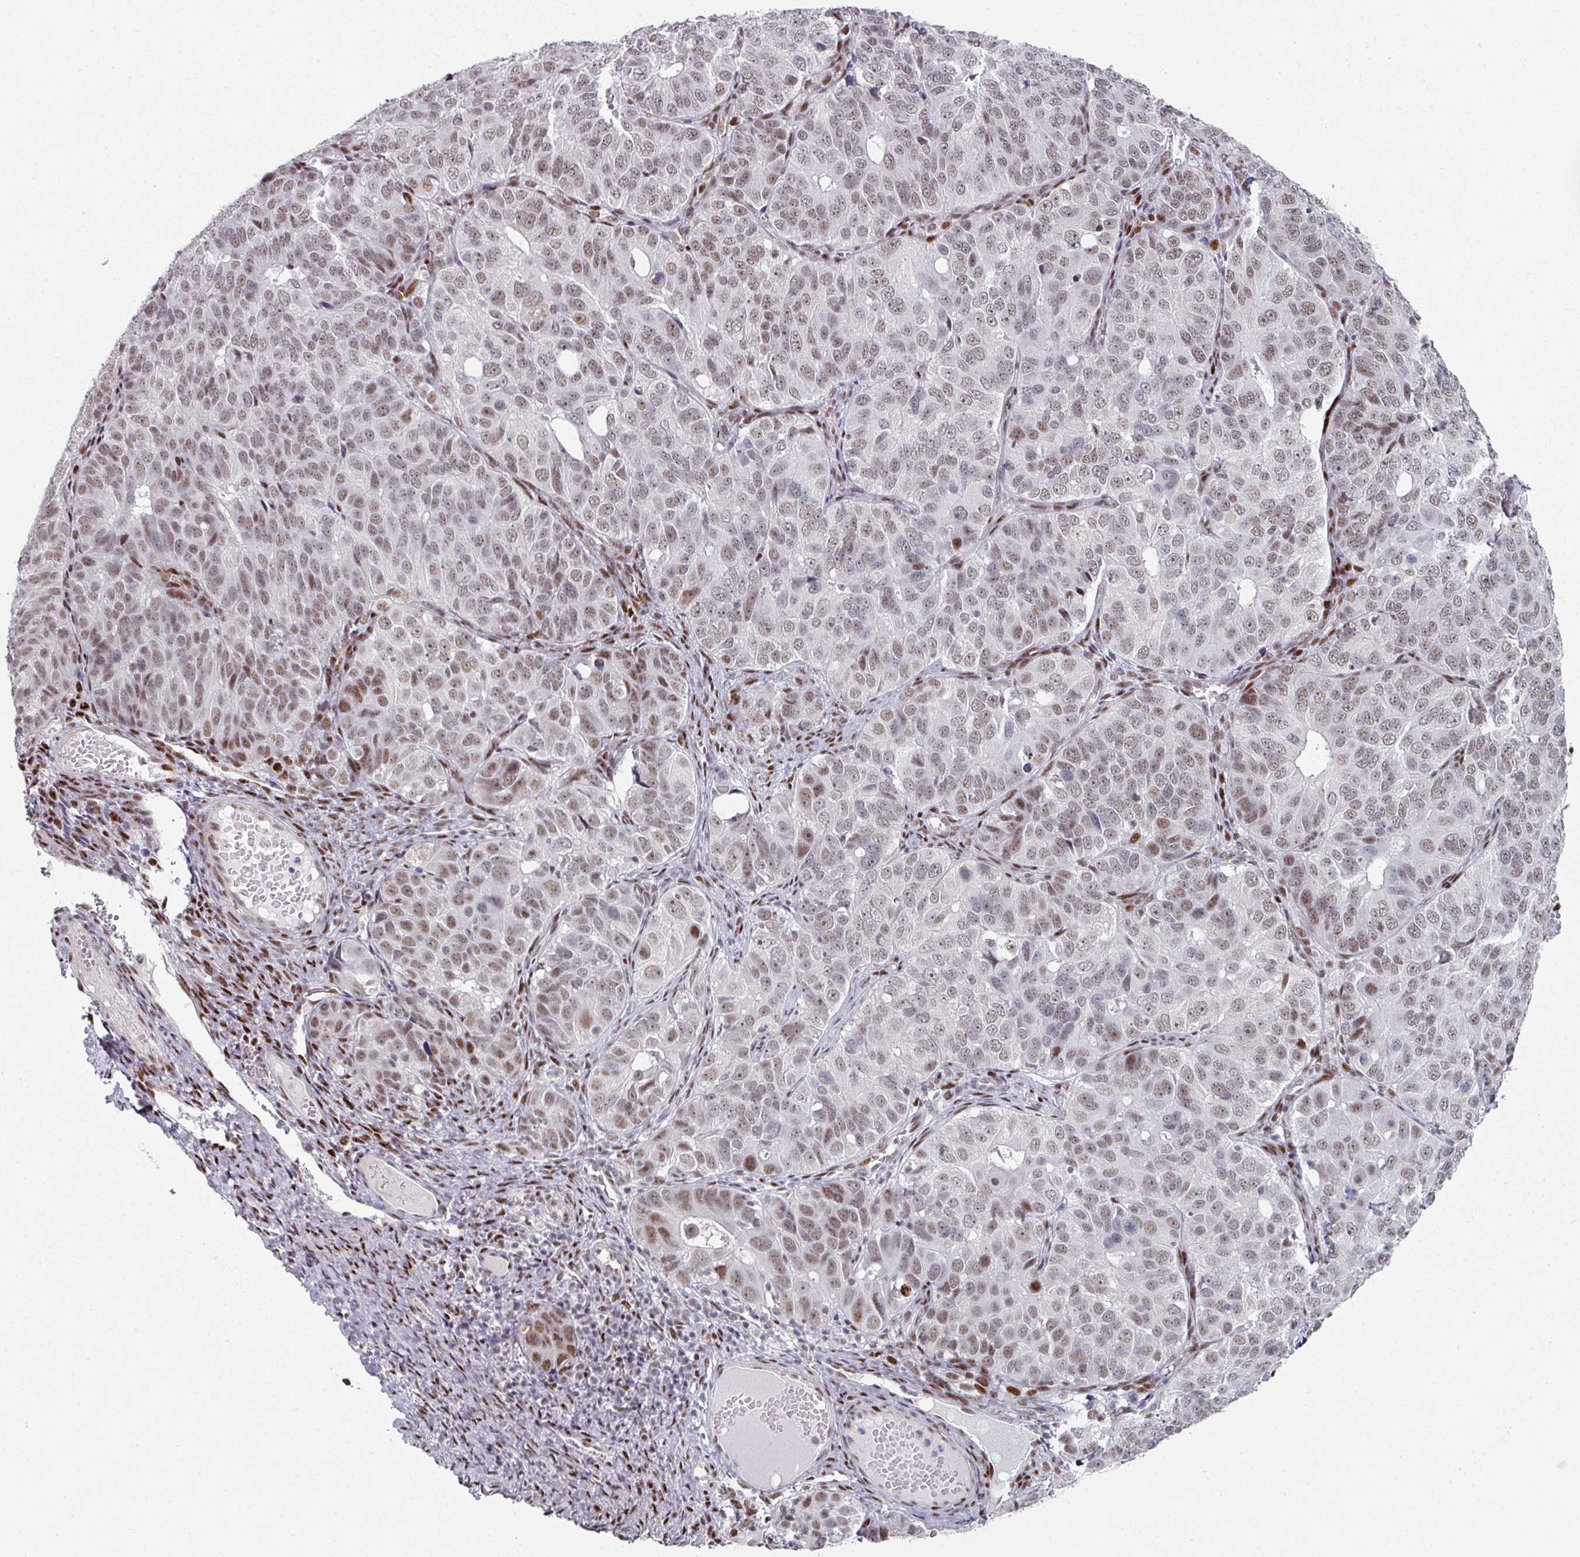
{"staining": {"intensity": "moderate", "quantity": ">75%", "location": "nuclear"}, "tissue": "ovarian cancer", "cell_type": "Tumor cells", "image_type": "cancer", "snomed": [{"axis": "morphology", "description": "Carcinoma, endometroid"}, {"axis": "topography", "description": "Ovary"}], "caption": "This is an image of immunohistochemistry staining of ovarian cancer, which shows moderate positivity in the nuclear of tumor cells.", "gene": "SF3B5", "patient": {"sex": "female", "age": 51}}